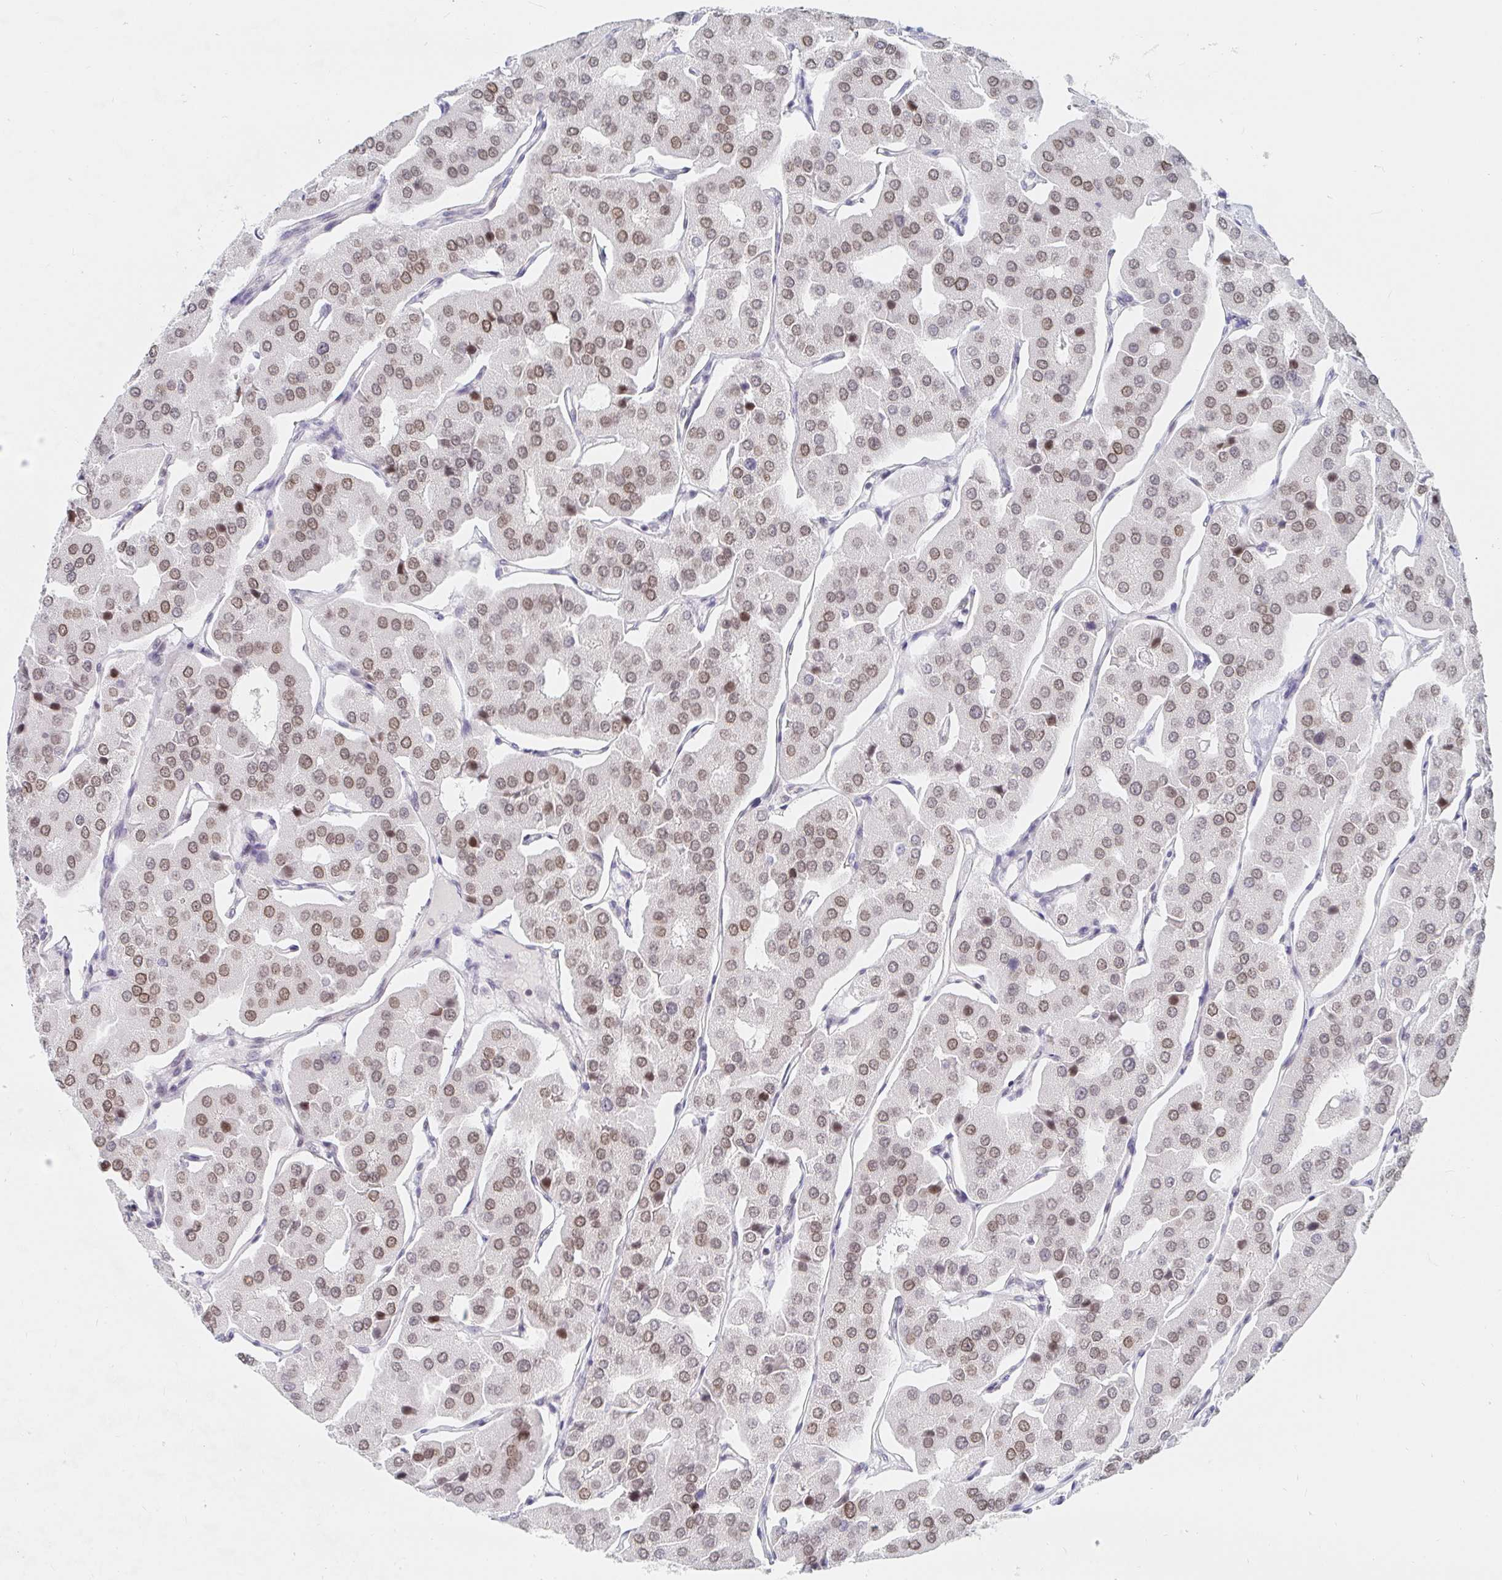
{"staining": {"intensity": "moderate", "quantity": ">75%", "location": "nuclear"}, "tissue": "parathyroid gland", "cell_type": "Glandular cells", "image_type": "normal", "snomed": [{"axis": "morphology", "description": "Normal tissue, NOS"}, {"axis": "morphology", "description": "Adenoma, NOS"}, {"axis": "topography", "description": "Parathyroid gland"}], "caption": "Glandular cells show medium levels of moderate nuclear staining in approximately >75% of cells in benign parathyroid gland.", "gene": "CHD2", "patient": {"sex": "female", "age": 86}}